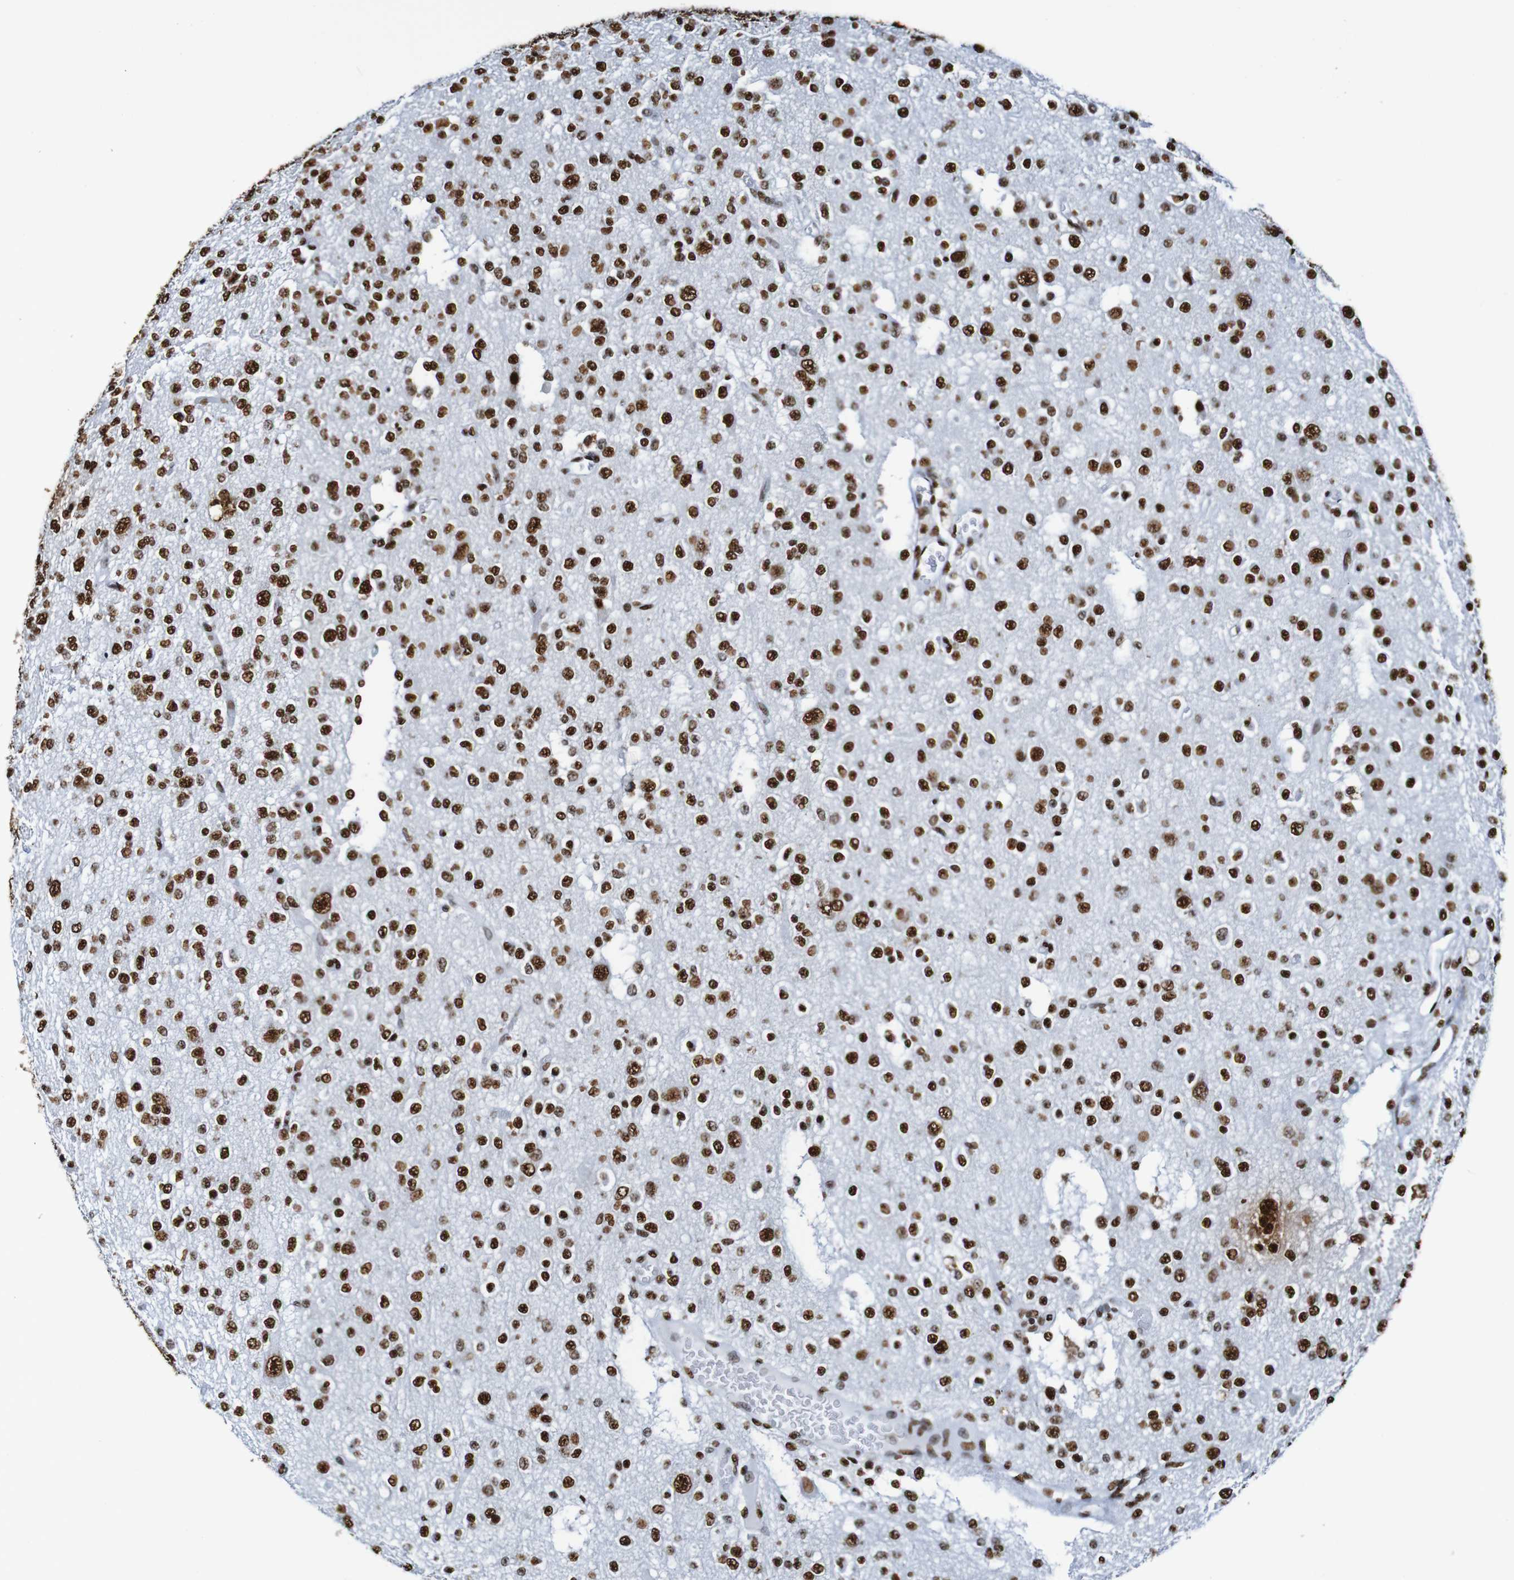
{"staining": {"intensity": "strong", "quantity": ">75%", "location": "nuclear"}, "tissue": "glioma", "cell_type": "Tumor cells", "image_type": "cancer", "snomed": [{"axis": "morphology", "description": "Glioma, malignant, Low grade"}, {"axis": "topography", "description": "Brain"}], "caption": "Human low-grade glioma (malignant) stained with a protein marker demonstrates strong staining in tumor cells.", "gene": "SRSF3", "patient": {"sex": "male", "age": 38}}